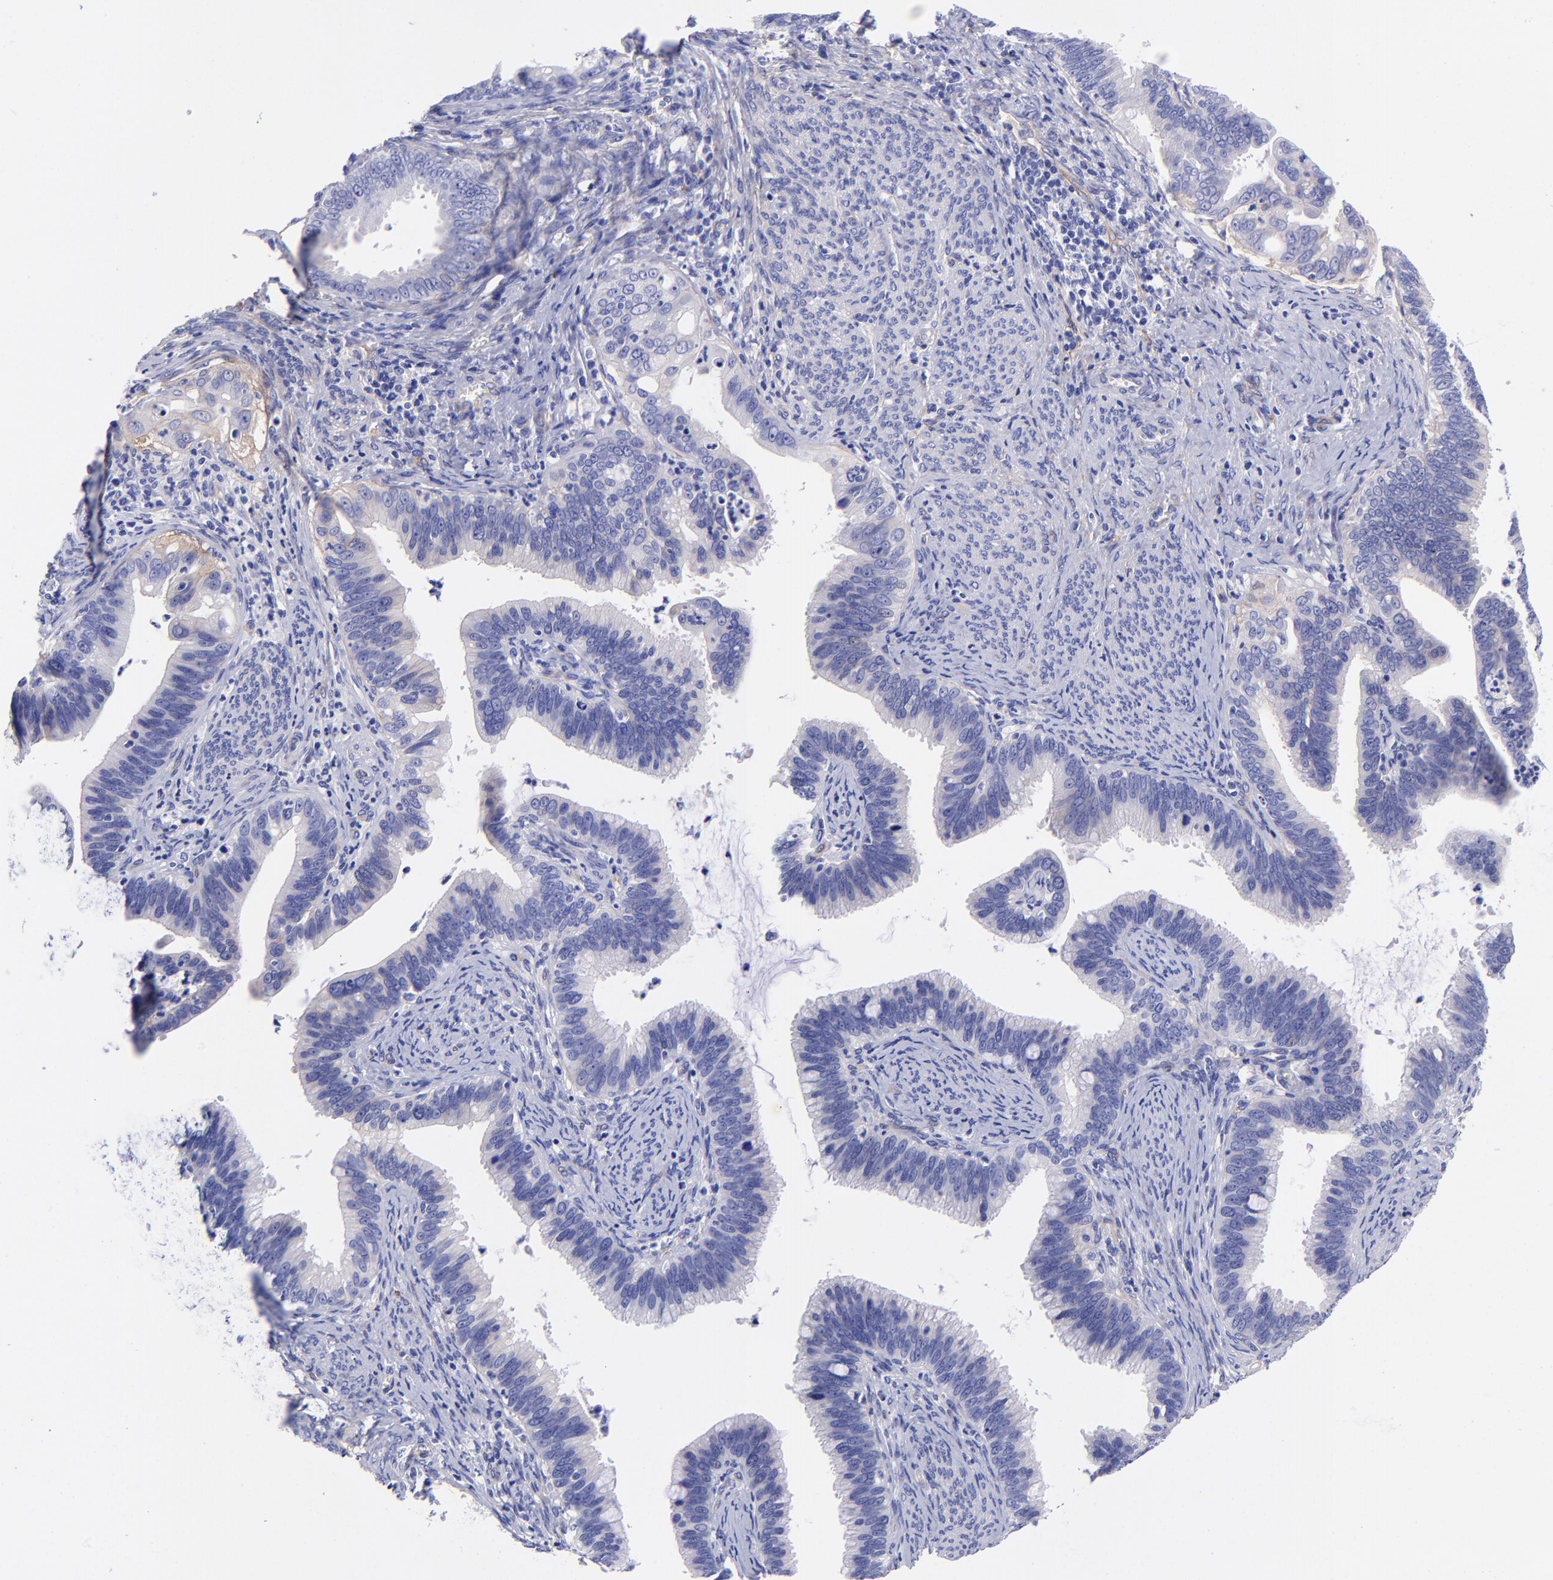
{"staining": {"intensity": "weak", "quantity": "<25%", "location": "cytoplasmic/membranous"}, "tissue": "cervical cancer", "cell_type": "Tumor cells", "image_type": "cancer", "snomed": [{"axis": "morphology", "description": "Adenocarcinoma, NOS"}, {"axis": "topography", "description": "Cervix"}], "caption": "High magnification brightfield microscopy of cervical cancer (adenocarcinoma) stained with DAB (3,3'-diaminobenzidine) (brown) and counterstained with hematoxylin (blue): tumor cells show no significant expression.", "gene": "PPFIBP1", "patient": {"sex": "female", "age": 47}}